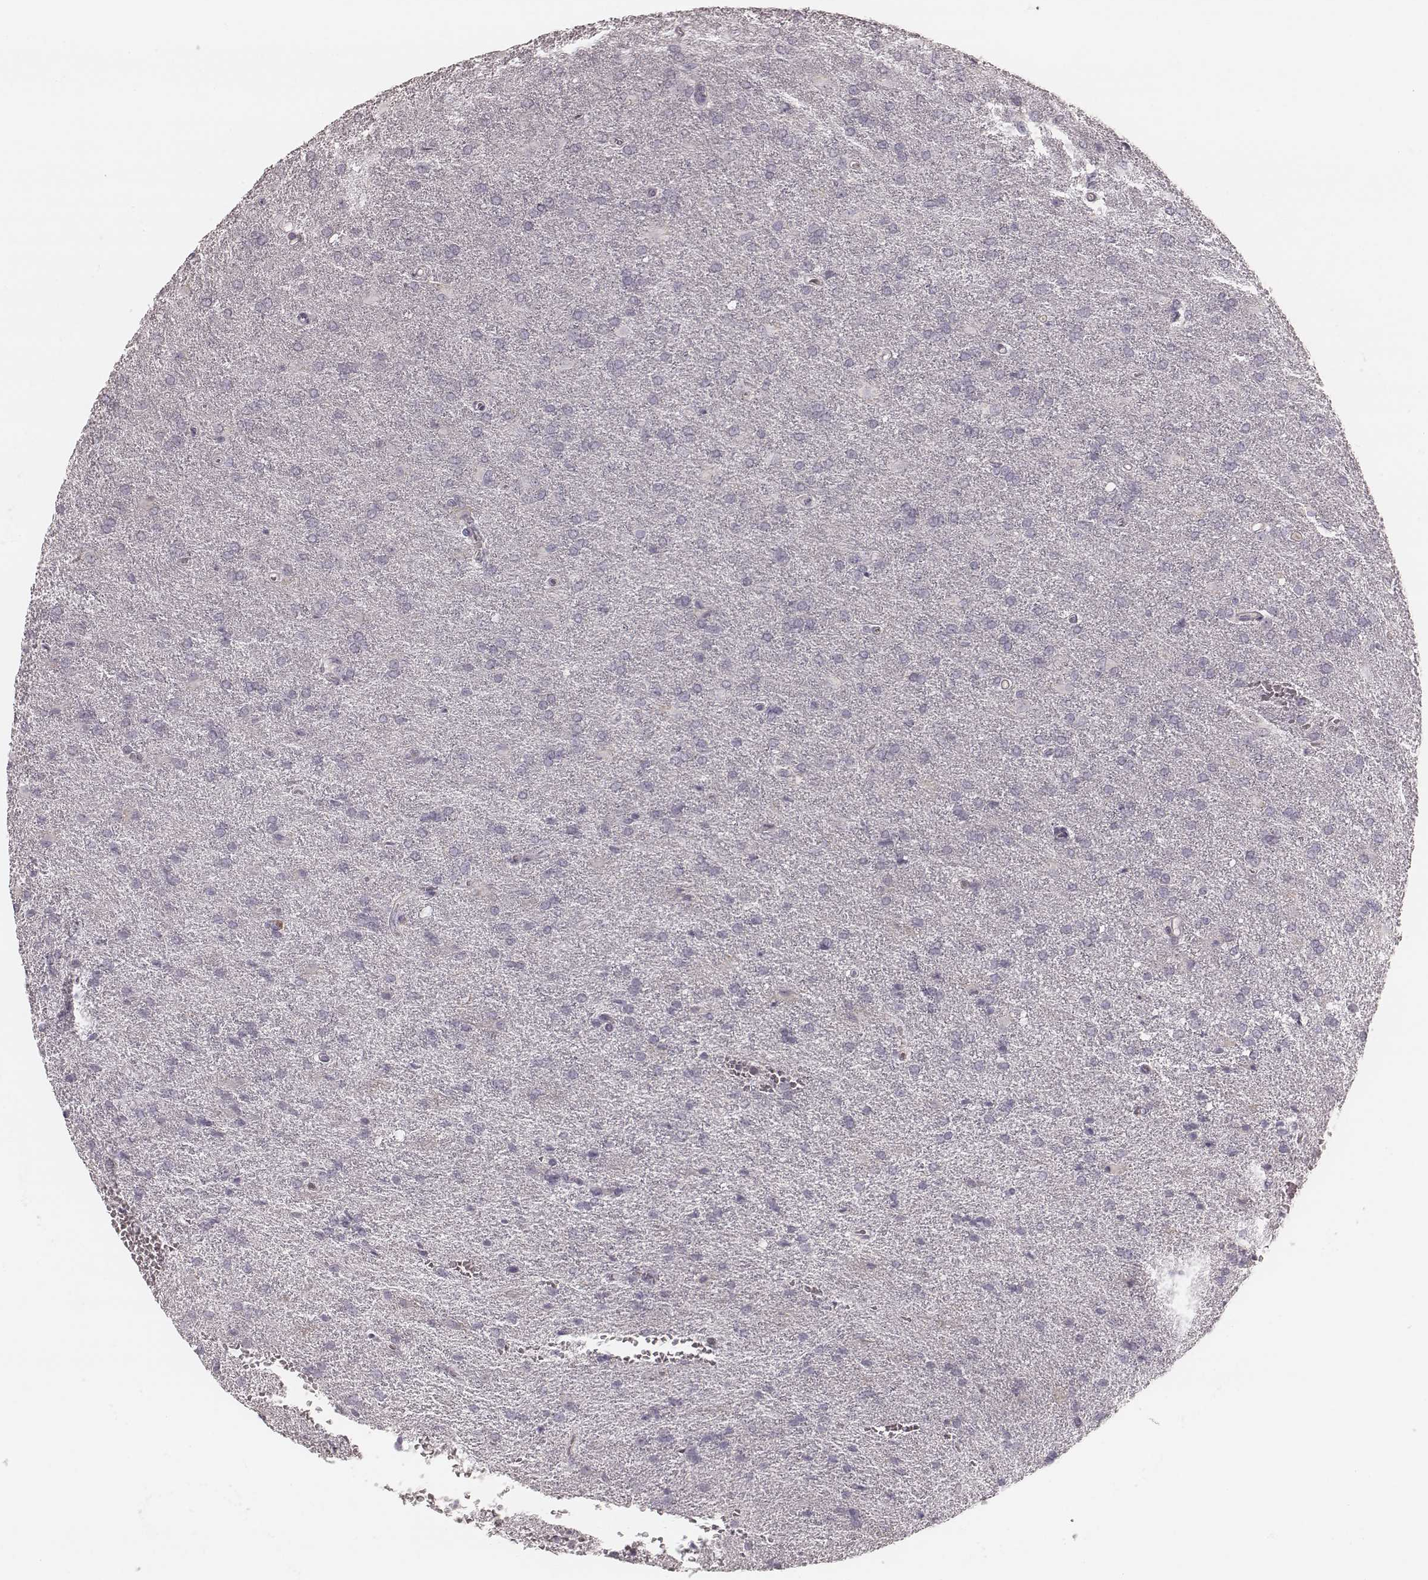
{"staining": {"intensity": "negative", "quantity": "none", "location": "none"}, "tissue": "glioma", "cell_type": "Tumor cells", "image_type": "cancer", "snomed": [{"axis": "morphology", "description": "Glioma, malignant, High grade"}, {"axis": "topography", "description": "Brain"}], "caption": "DAB immunohistochemical staining of glioma exhibits no significant staining in tumor cells. The staining was performed using DAB to visualize the protein expression in brown, while the nuclei were stained in blue with hematoxylin (Magnification: 20x).", "gene": "SMIM24", "patient": {"sex": "male", "age": 68}}